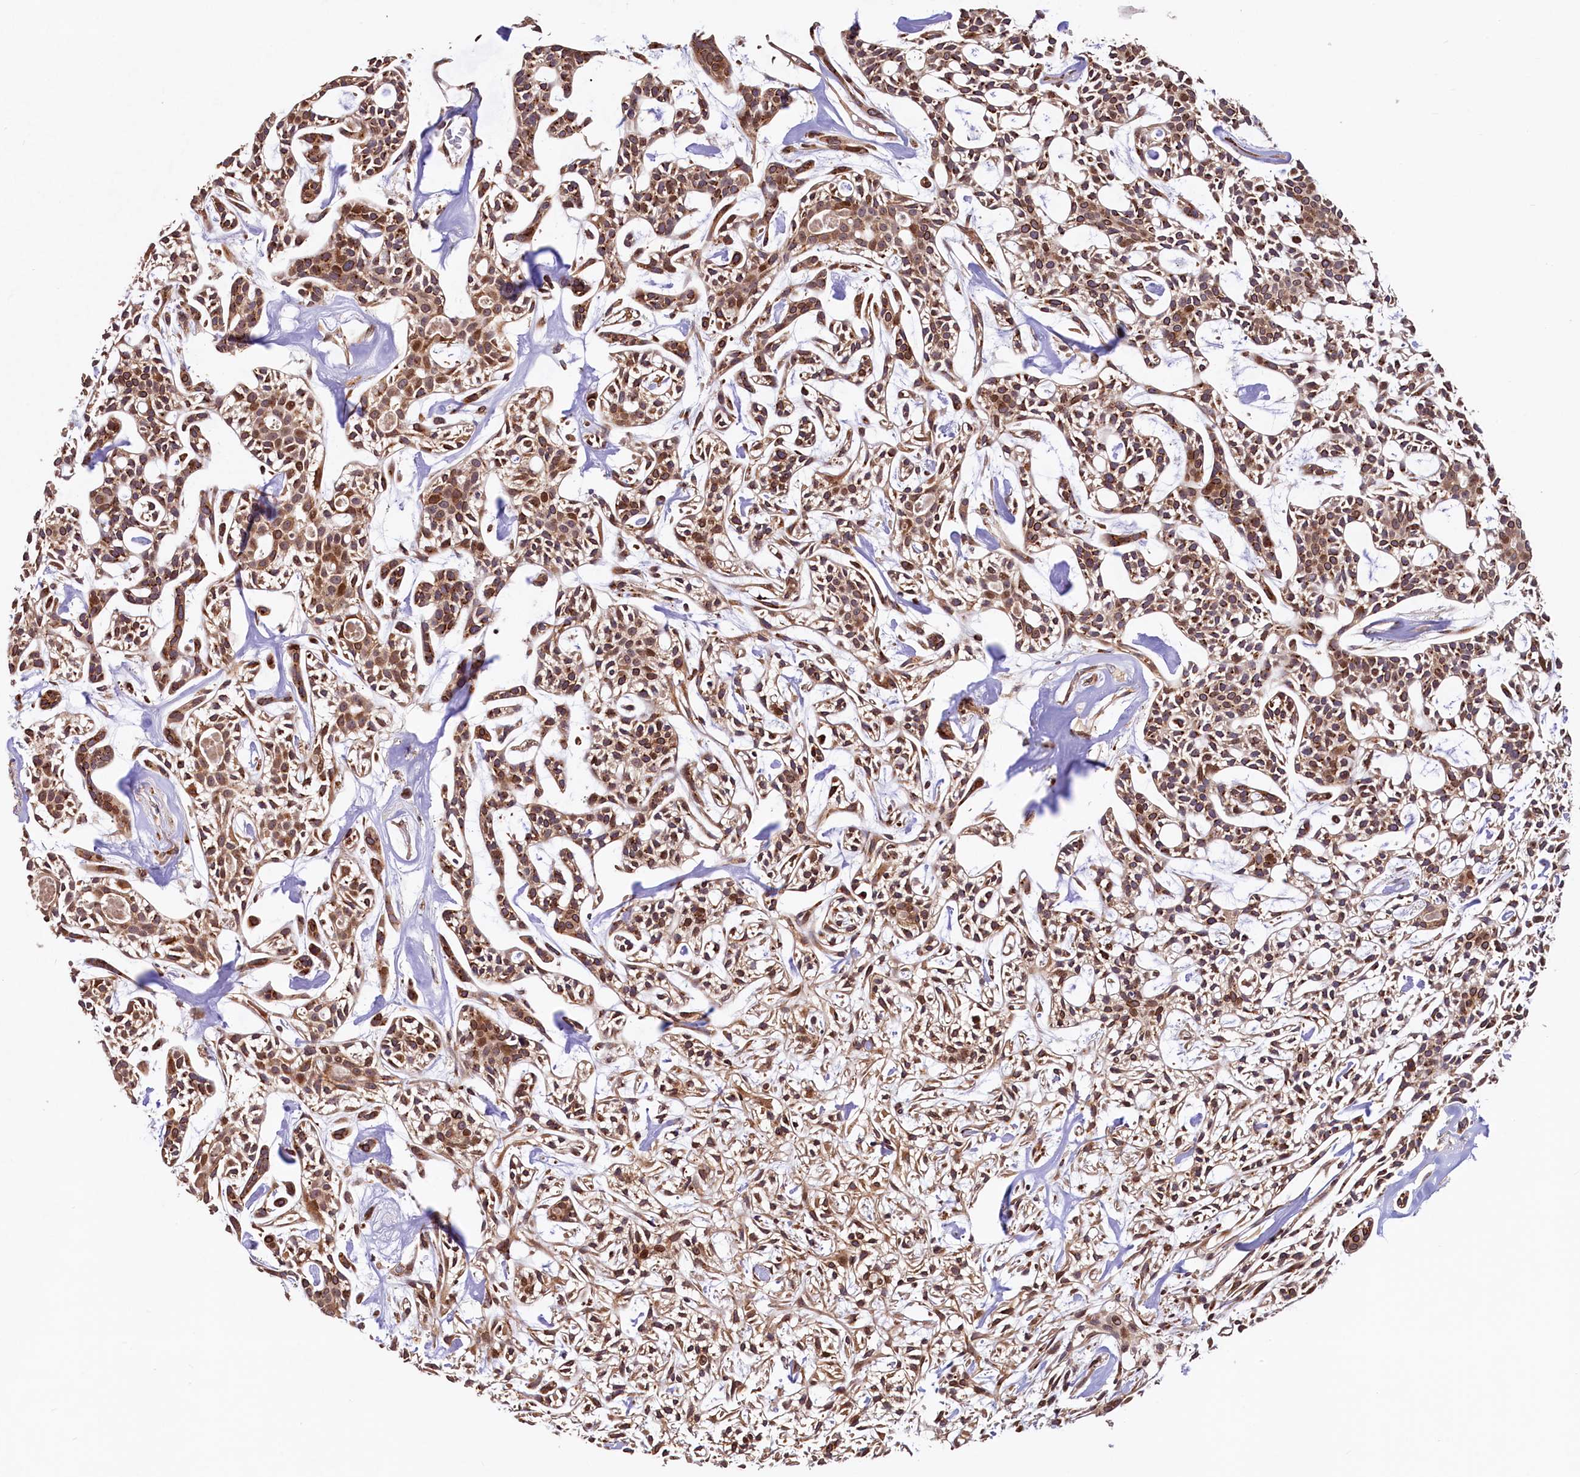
{"staining": {"intensity": "strong", "quantity": ">75%", "location": "cytoplasmic/membranous"}, "tissue": "head and neck cancer", "cell_type": "Tumor cells", "image_type": "cancer", "snomed": [{"axis": "morphology", "description": "Adenocarcinoma, NOS"}, {"axis": "topography", "description": "Salivary gland"}, {"axis": "topography", "description": "Head-Neck"}], "caption": "A histopathology image of head and neck adenocarcinoma stained for a protein displays strong cytoplasmic/membranous brown staining in tumor cells.", "gene": "C5orf15", "patient": {"sex": "male", "age": 55}}